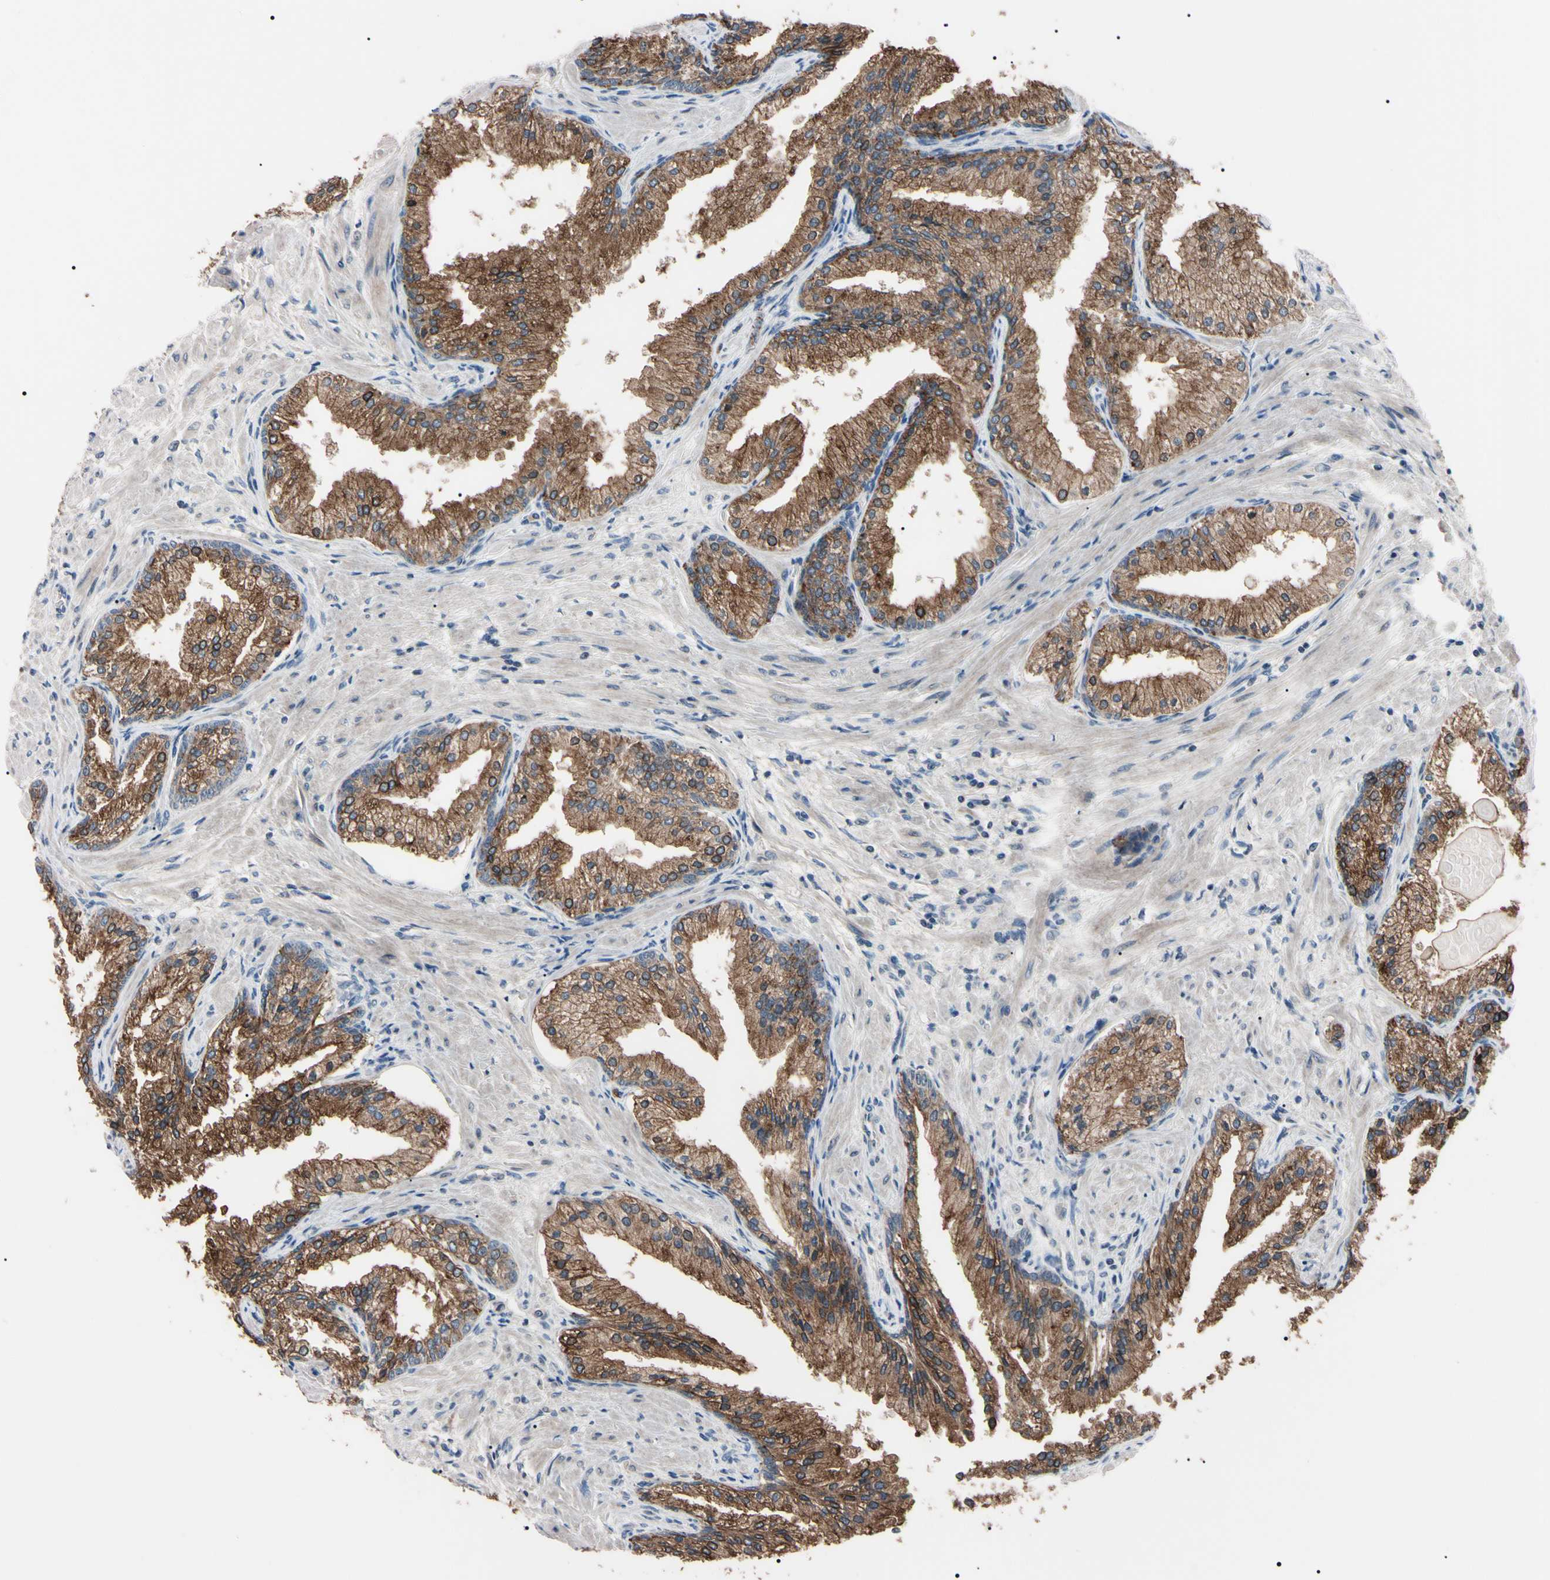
{"staining": {"intensity": "strong", "quantity": "<25%", "location": "cytoplasmic/membranous,nuclear"}, "tissue": "prostate cancer", "cell_type": "Tumor cells", "image_type": "cancer", "snomed": [{"axis": "morphology", "description": "Adenocarcinoma, High grade"}, {"axis": "topography", "description": "Prostate"}], "caption": "About <25% of tumor cells in human prostate high-grade adenocarcinoma reveal strong cytoplasmic/membranous and nuclear protein expression as visualized by brown immunohistochemical staining.", "gene": "TRAF5", "patient": {"sex": "male", "age": 58}}